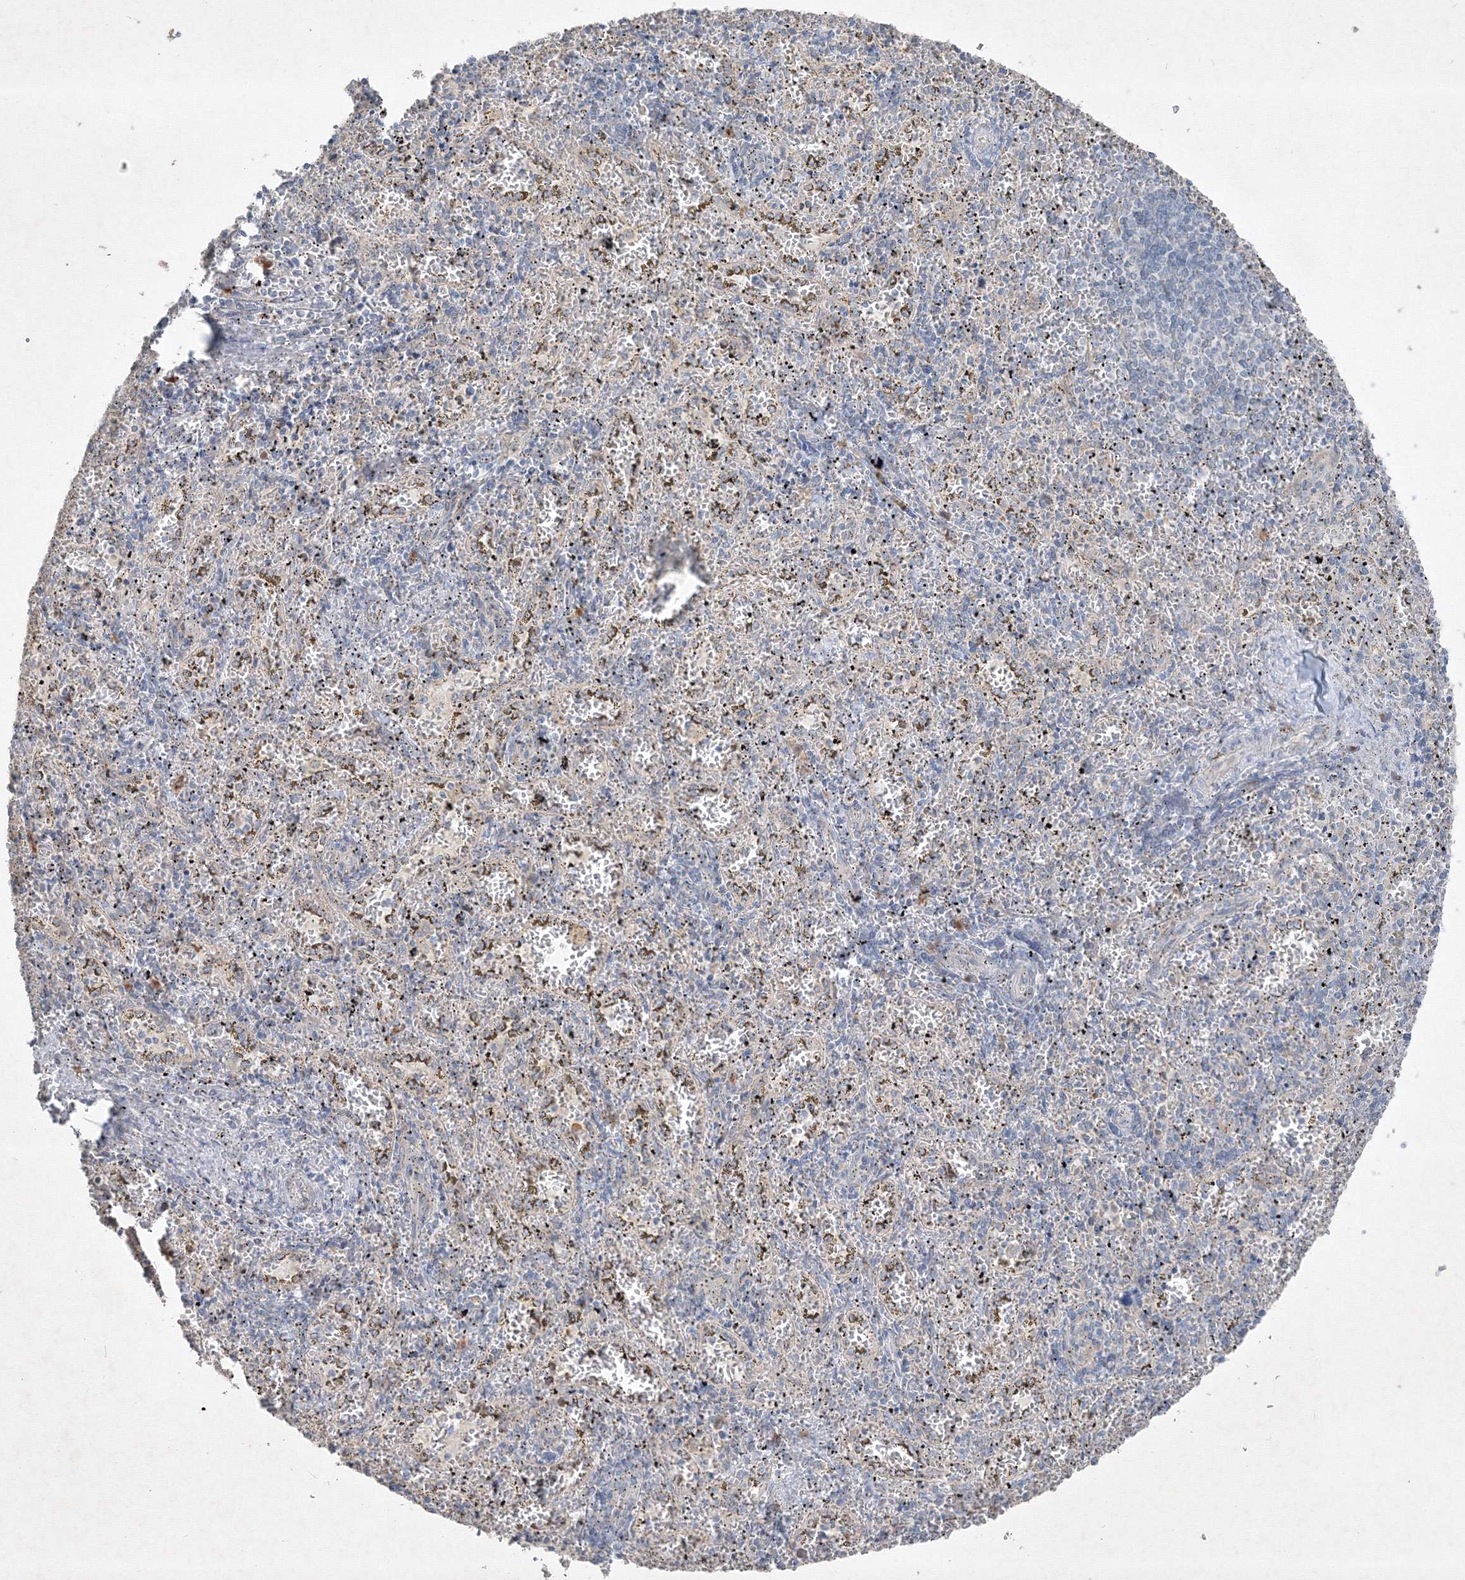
{"staining": {"intensity": "moderate", "quantity": "<25%", "location": "cytoplasmic/membranous"}, "tissue": "spleen", "cell_type": "Cells in red pulp", "image_type": "normal", "snomed": [{"axis": "morphology", "description": "Normal tissue, NOS"}, {"axis": "topography", "description": "Spleen"}], "caption": "IHC photomicrograph of normal human spleen stained for a protein (brown), which displays low levels of moderate cytoplasmic/membranous positivity in approximately <25% of cells in red pulp.", "gene": "IFNAR1", "patient": {"sex": "male", "age": 11}}